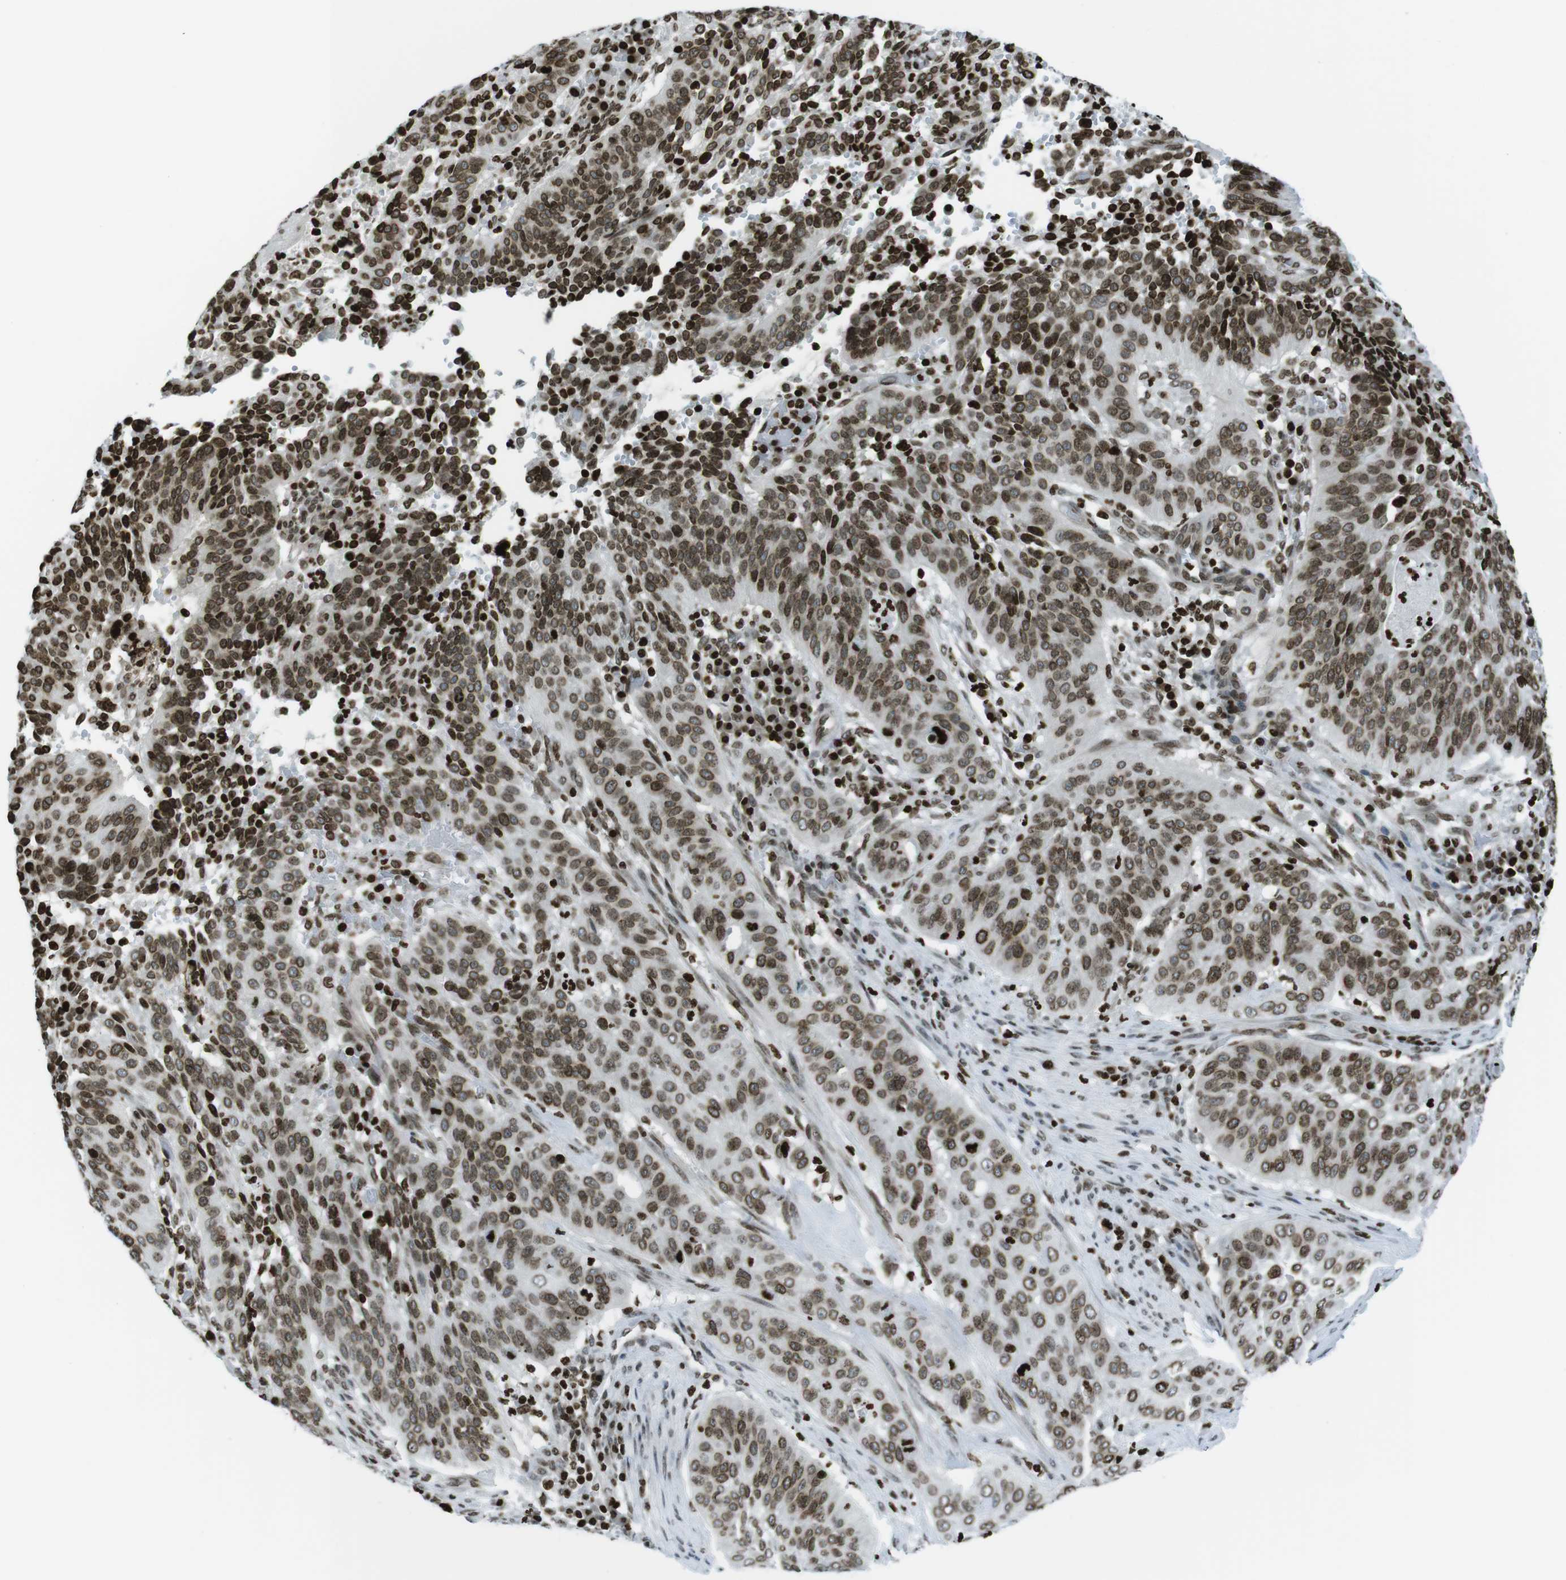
{"staining": {"intensity": "moderate", "quantity": ">75%", "location": "nuclear"}, "tissue": "cervical cancer", "cell_type": "Tumor cells", "image_type": "cancer", "snomed": [{"axis": "morphology", "description": "Normal tissue, NOS"}, {"axis": "morphology", "description": "Squamous cell carcinoma, NOS"}, {"axis": "topography", "description": "Cervix"}], "caption": "Protein expression analysis of cervical cancer exhibits moderate nuclear staining in approximately >75% of tumor cells. (DAB (3,3'-diaminobenzidine) = brown stain, brightfield microscopy at high magnification).", "gene": "H2AC8", "patient": {"sex": "female", "age": 39}}